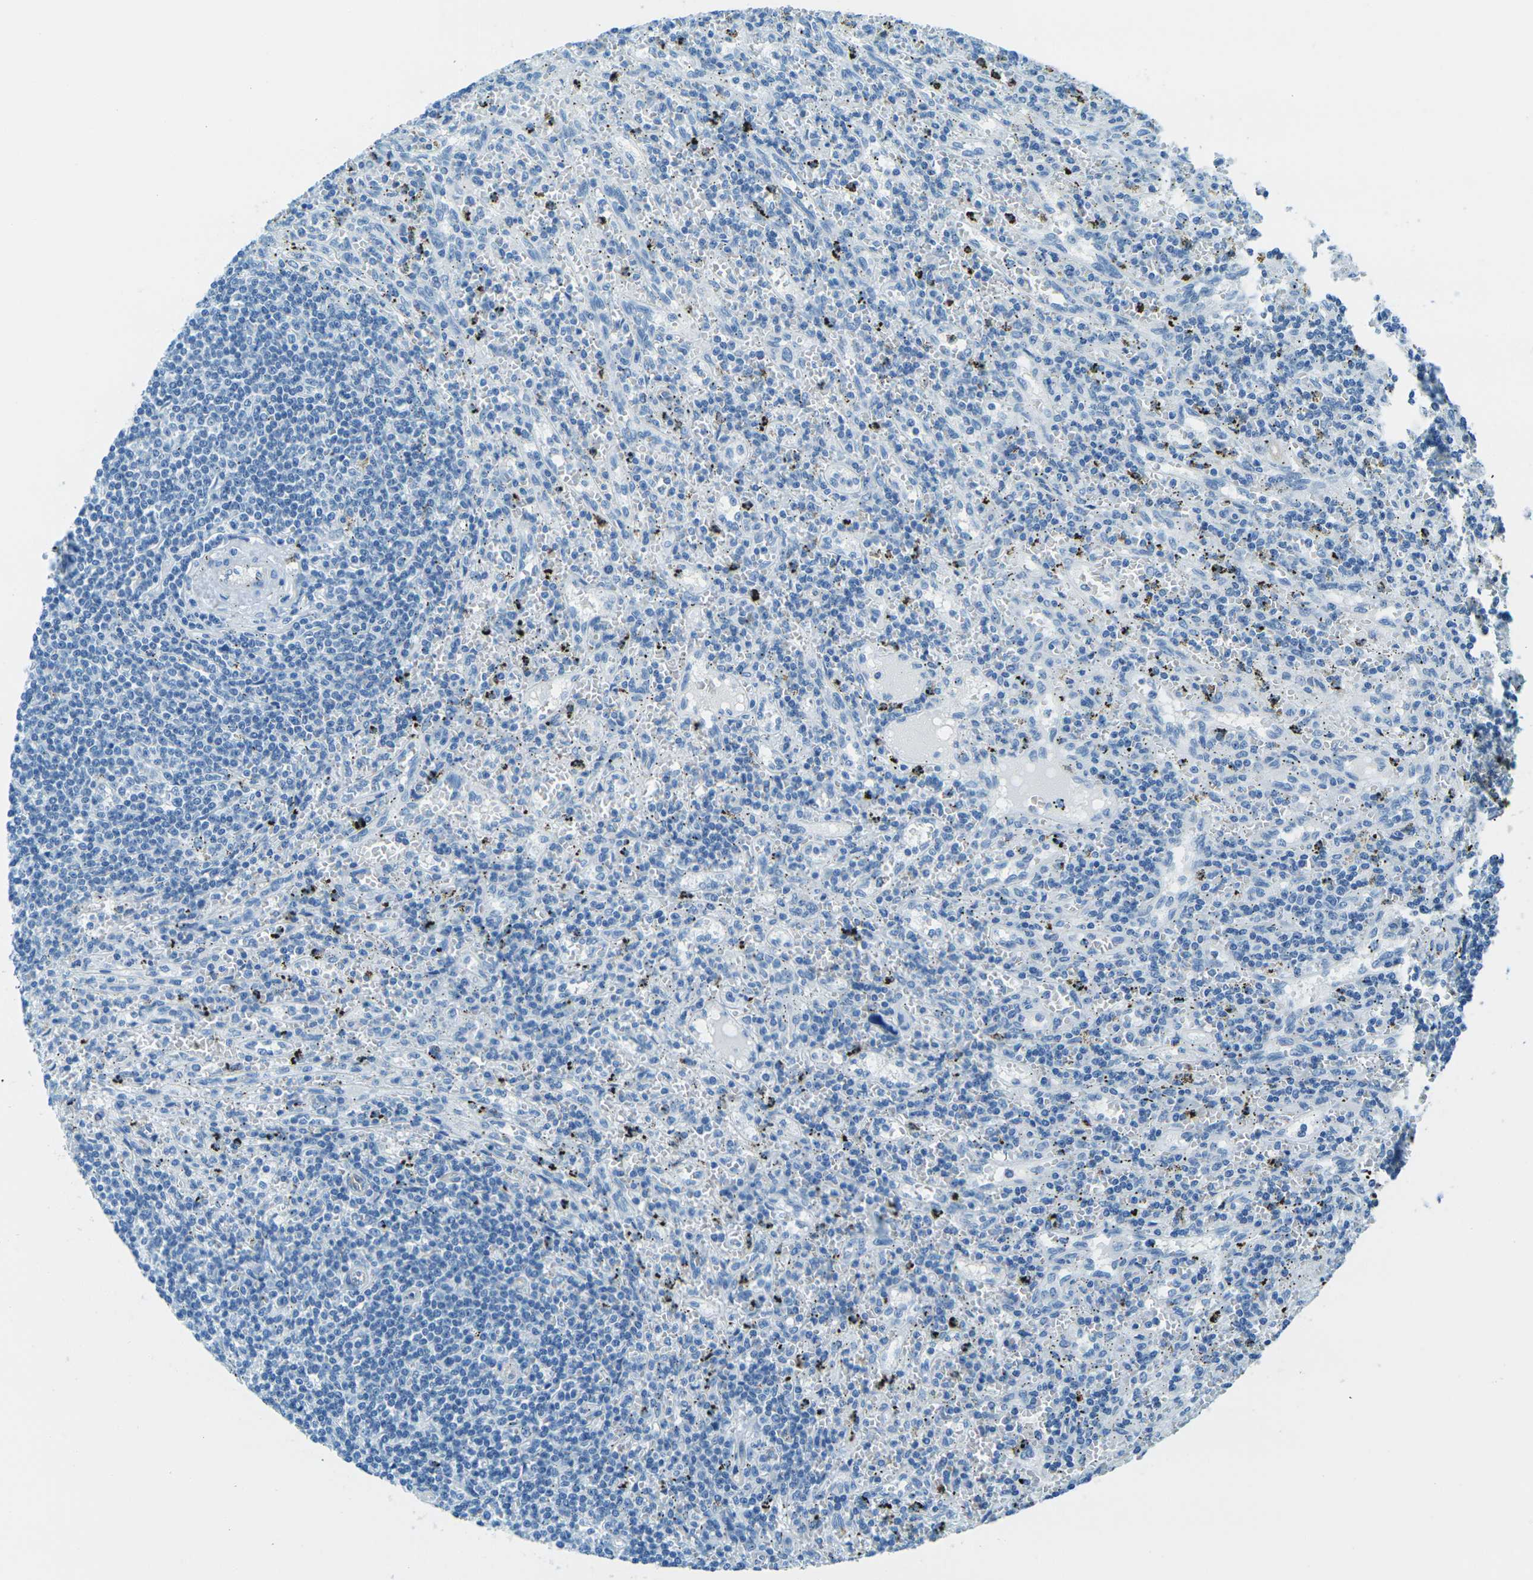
{"staining": {"intensity": "negative", "quantity": "none", "location": "none"}, "tissue": "lymphoma", "cell_type": "Tumor cells", "image_type": "cancer", "snomed": [{"axis": "morphology", "description": "Malignant lymphoma, non-Hodgkin's type, Low grade"}, {"axis": "topography", "description": "Spleen"}], "caption": "The image displays no staining of tumor cells in lymphoma.", "gene": "OCLN", "patient": {"sex": "male", "age": 76}}